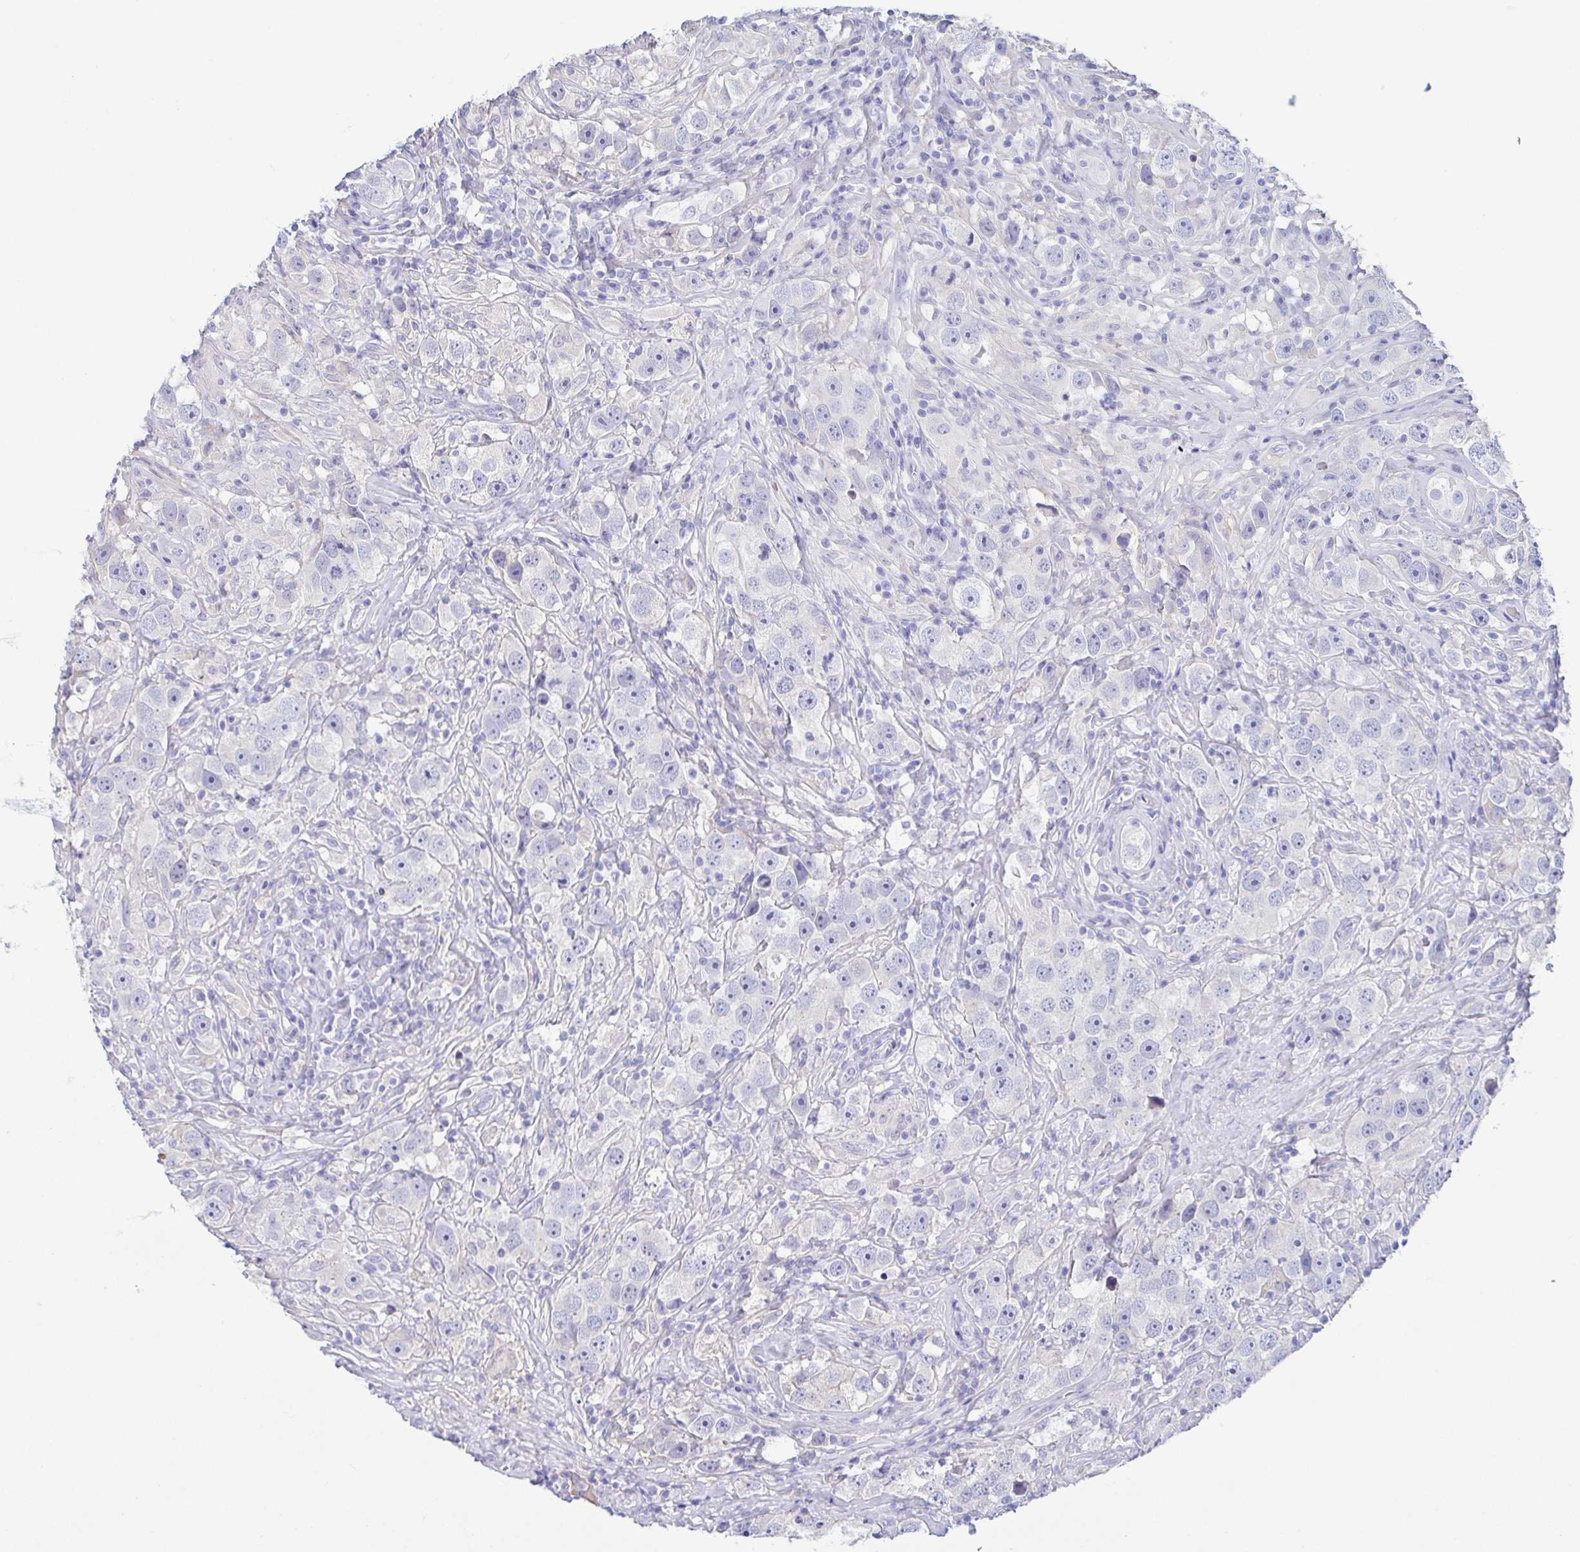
{"staining": {"intensity": "negative", "quantity": "none", "location": "none"}, "tissue": "testis cancer", "cell_type": "Tumor cells", "image_type": "cancer", "snomed": [{"axis": "morphology", "description": "Seminoma, NOS"}, {"axis": "topography", "description": "Testis"}], "caption": "This is an IHC micrograph of testis seminoma. There is no staining in tumor cells.", "gene": "TREH", "patient": {"sex": "male", "age": 49}}